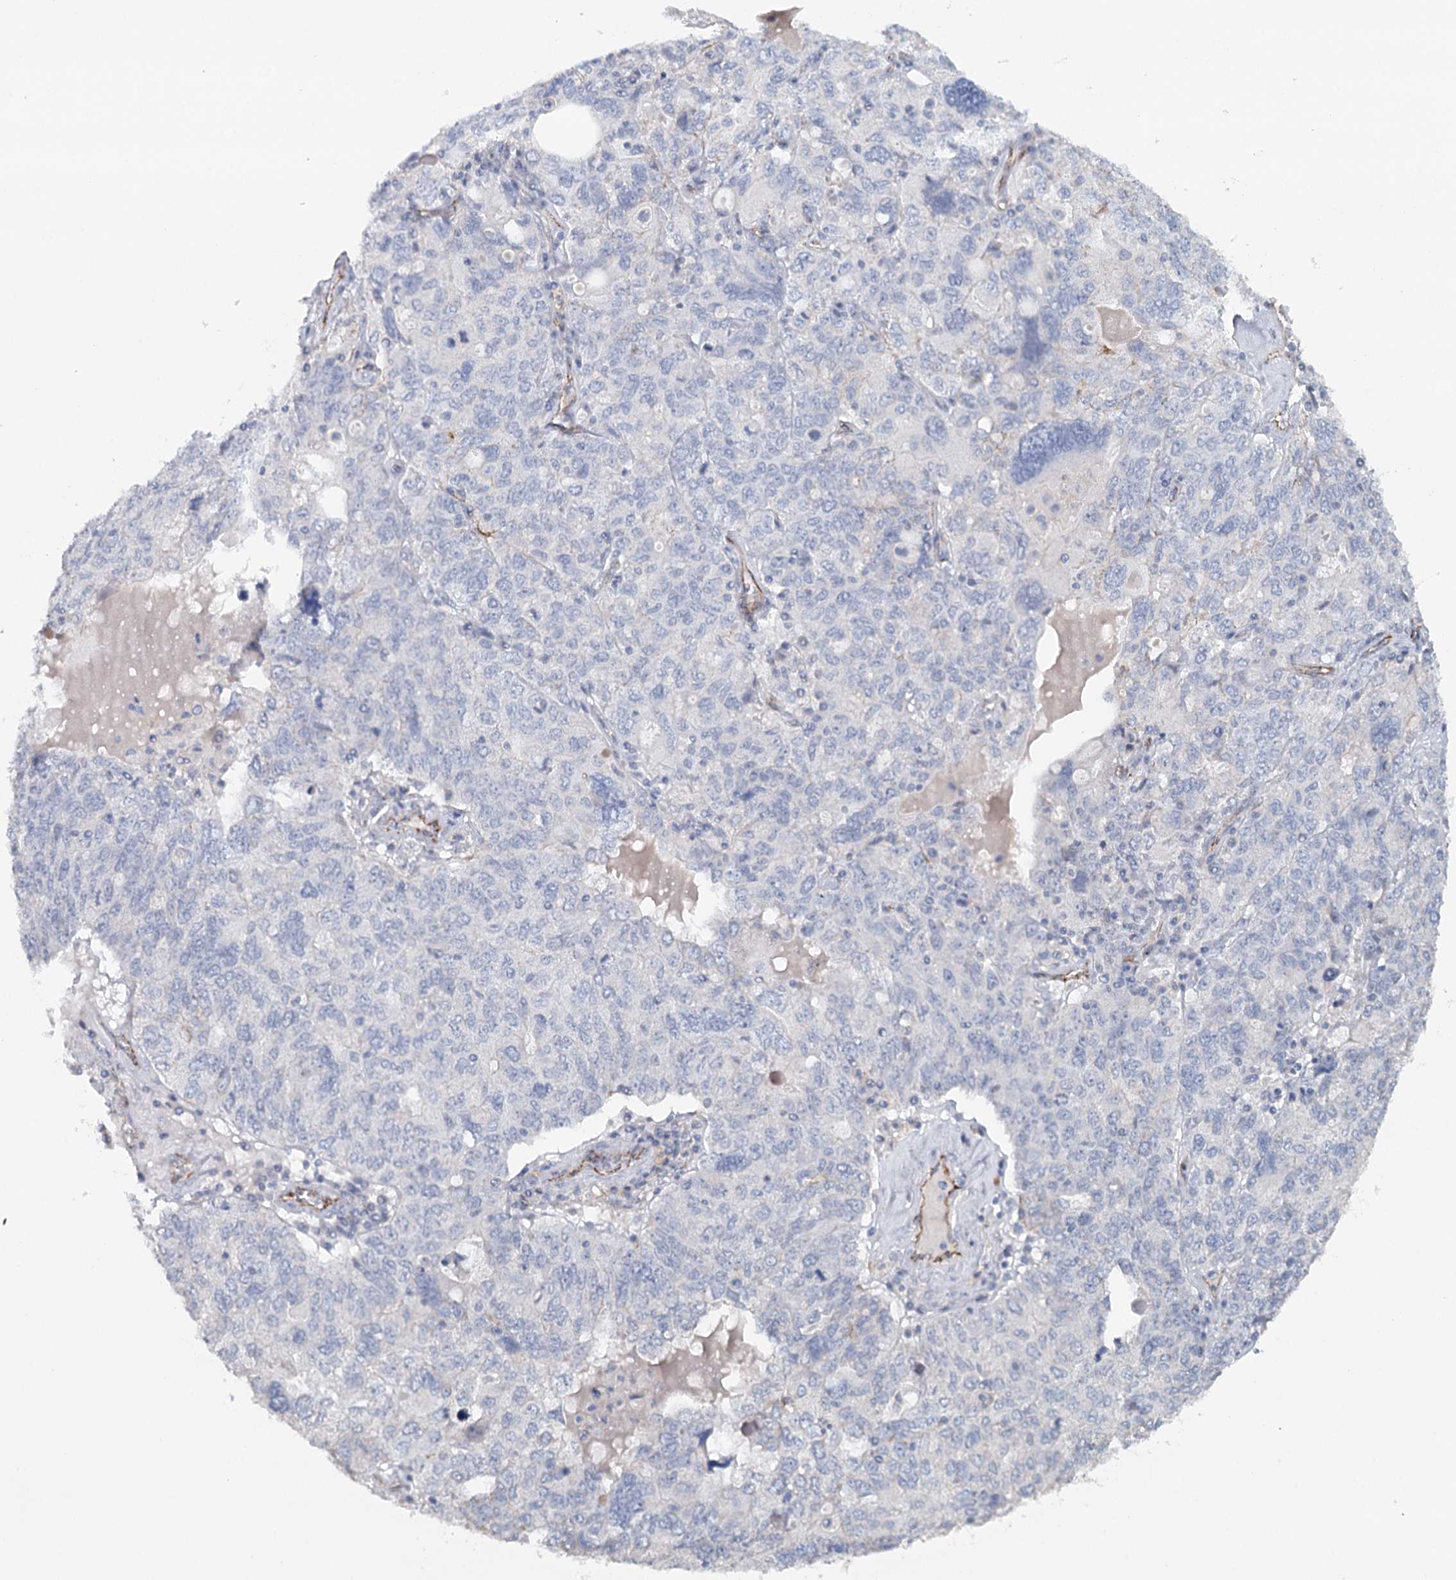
{"staining": {"intensity": "negative", "quantity": "none", "location": "none"}, "tissue": "ovarian cancer", "cell_type": "Tumor cells", "image_type": "cancer", "snomed": [{"axis": "morphology", "description": "Carcinoma, endometroid"}, {"axis": "topography", "description": "Ovary"}], "caption": "Immunohistochemistry (IHC) histopathology image of human ovarian endometroid carcinoma stained for a protein (brown), which demonstrates no expression in tumor cells. (Brightfield microscopy of DAB immunohistochemistry at high magnification).", "gene": "SYNPO", "patient": {"sex": "female", "age": 62}}